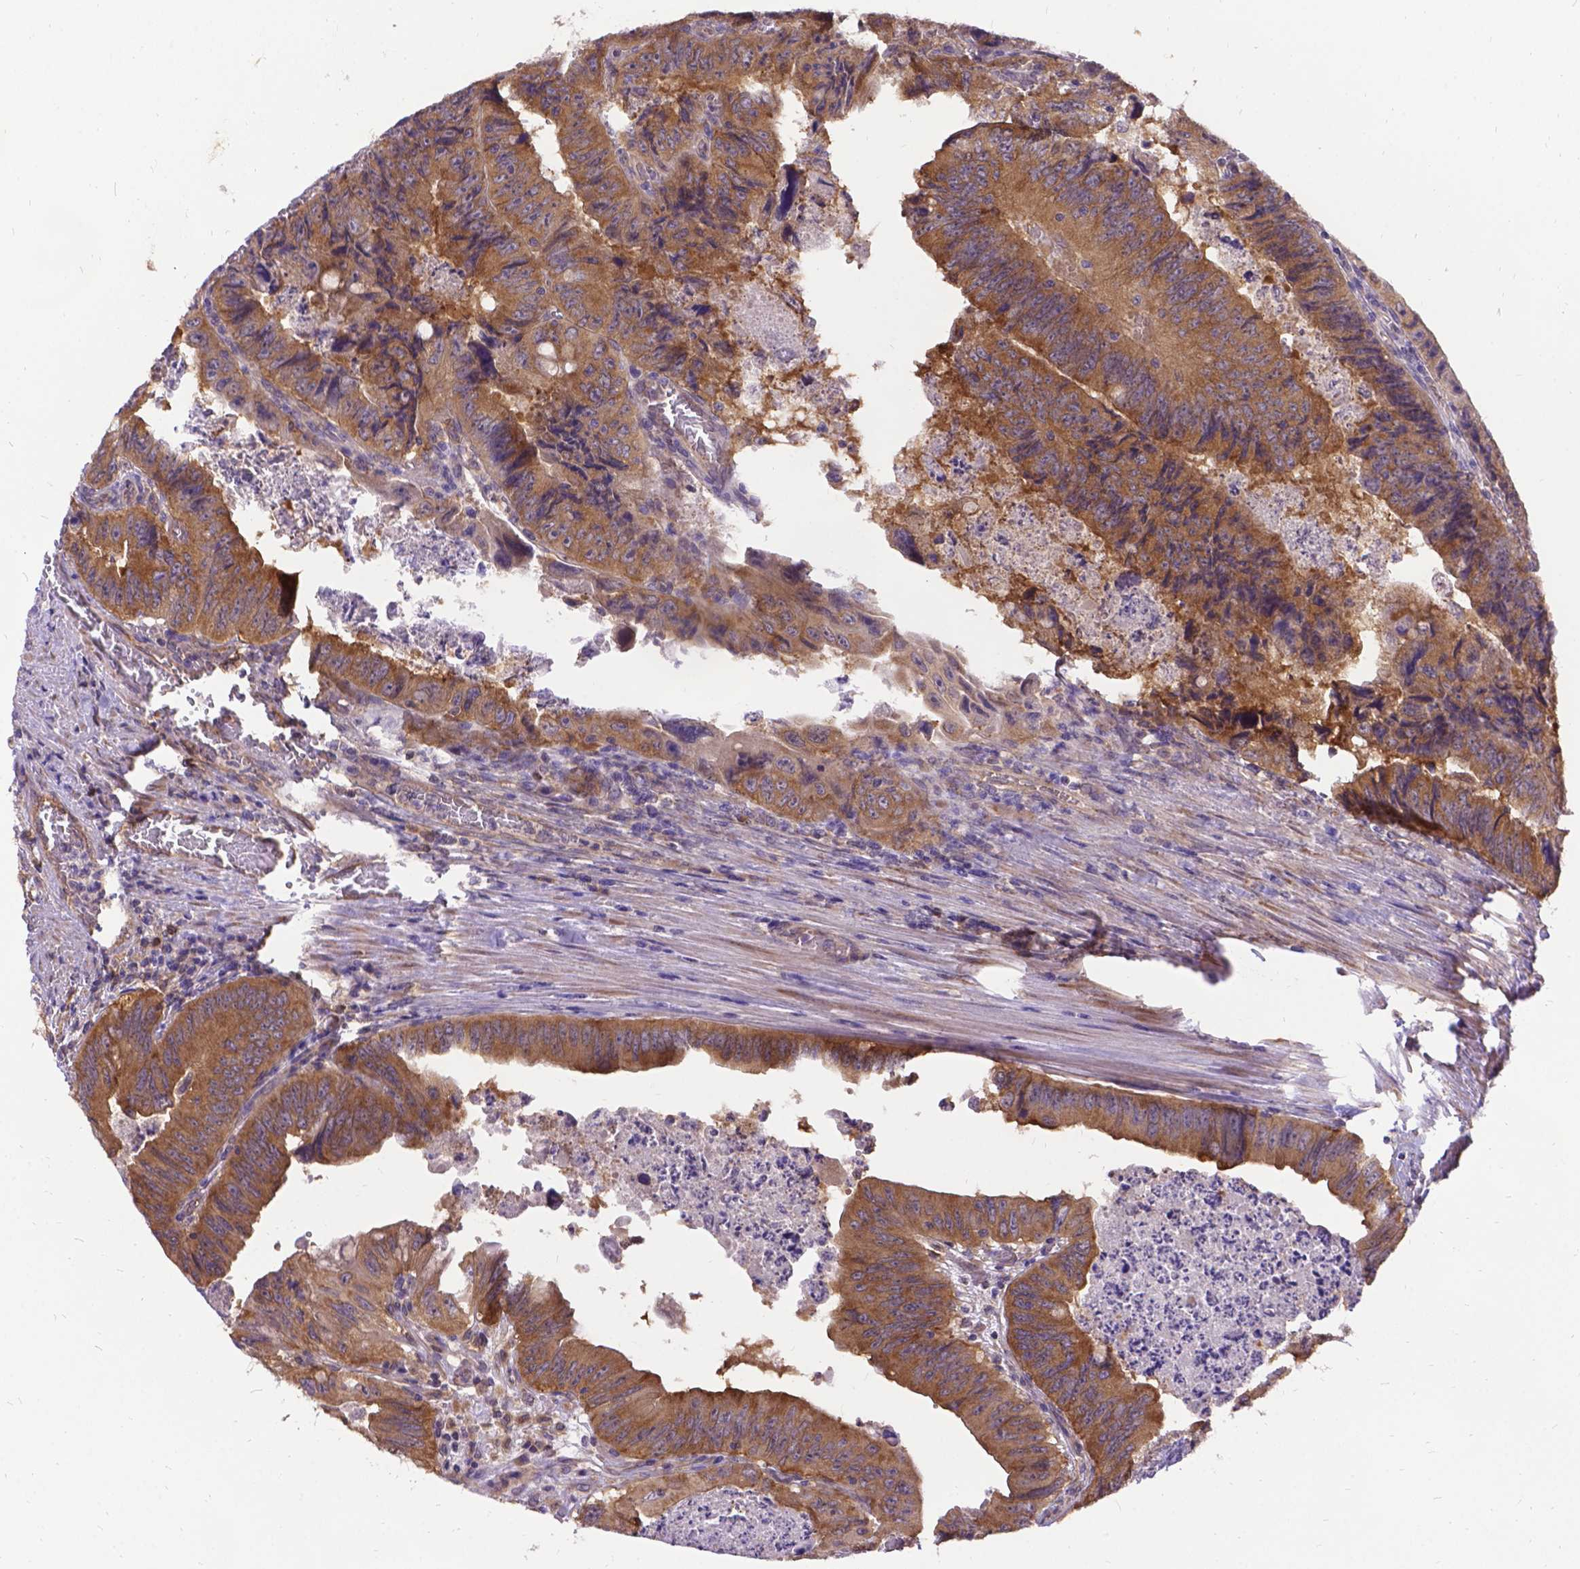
{"staining": {"intensity": "moderate", "quantity": ">75%", "location": "cytoplasmic/membranous"}, "tissue": "colorectal cancer", "cell_type": "Tumor cells", "image_type": "cancer", "snomed": [{"axis": "morphology", "description": "Adenocarcinoma, NOS"}, {"axis": "topography", "description": "Colon"}], "caption": "Immunohistochemistry (DAB (3,3'-diaminobenzidine)) staining of colorectal adenocarcinoma shows moderate cytoplasmic/membranous protein positivity in about >75% of tumor cells.", "gene": "DENND6A", "patient": {"sex": "female", "age": 84}}